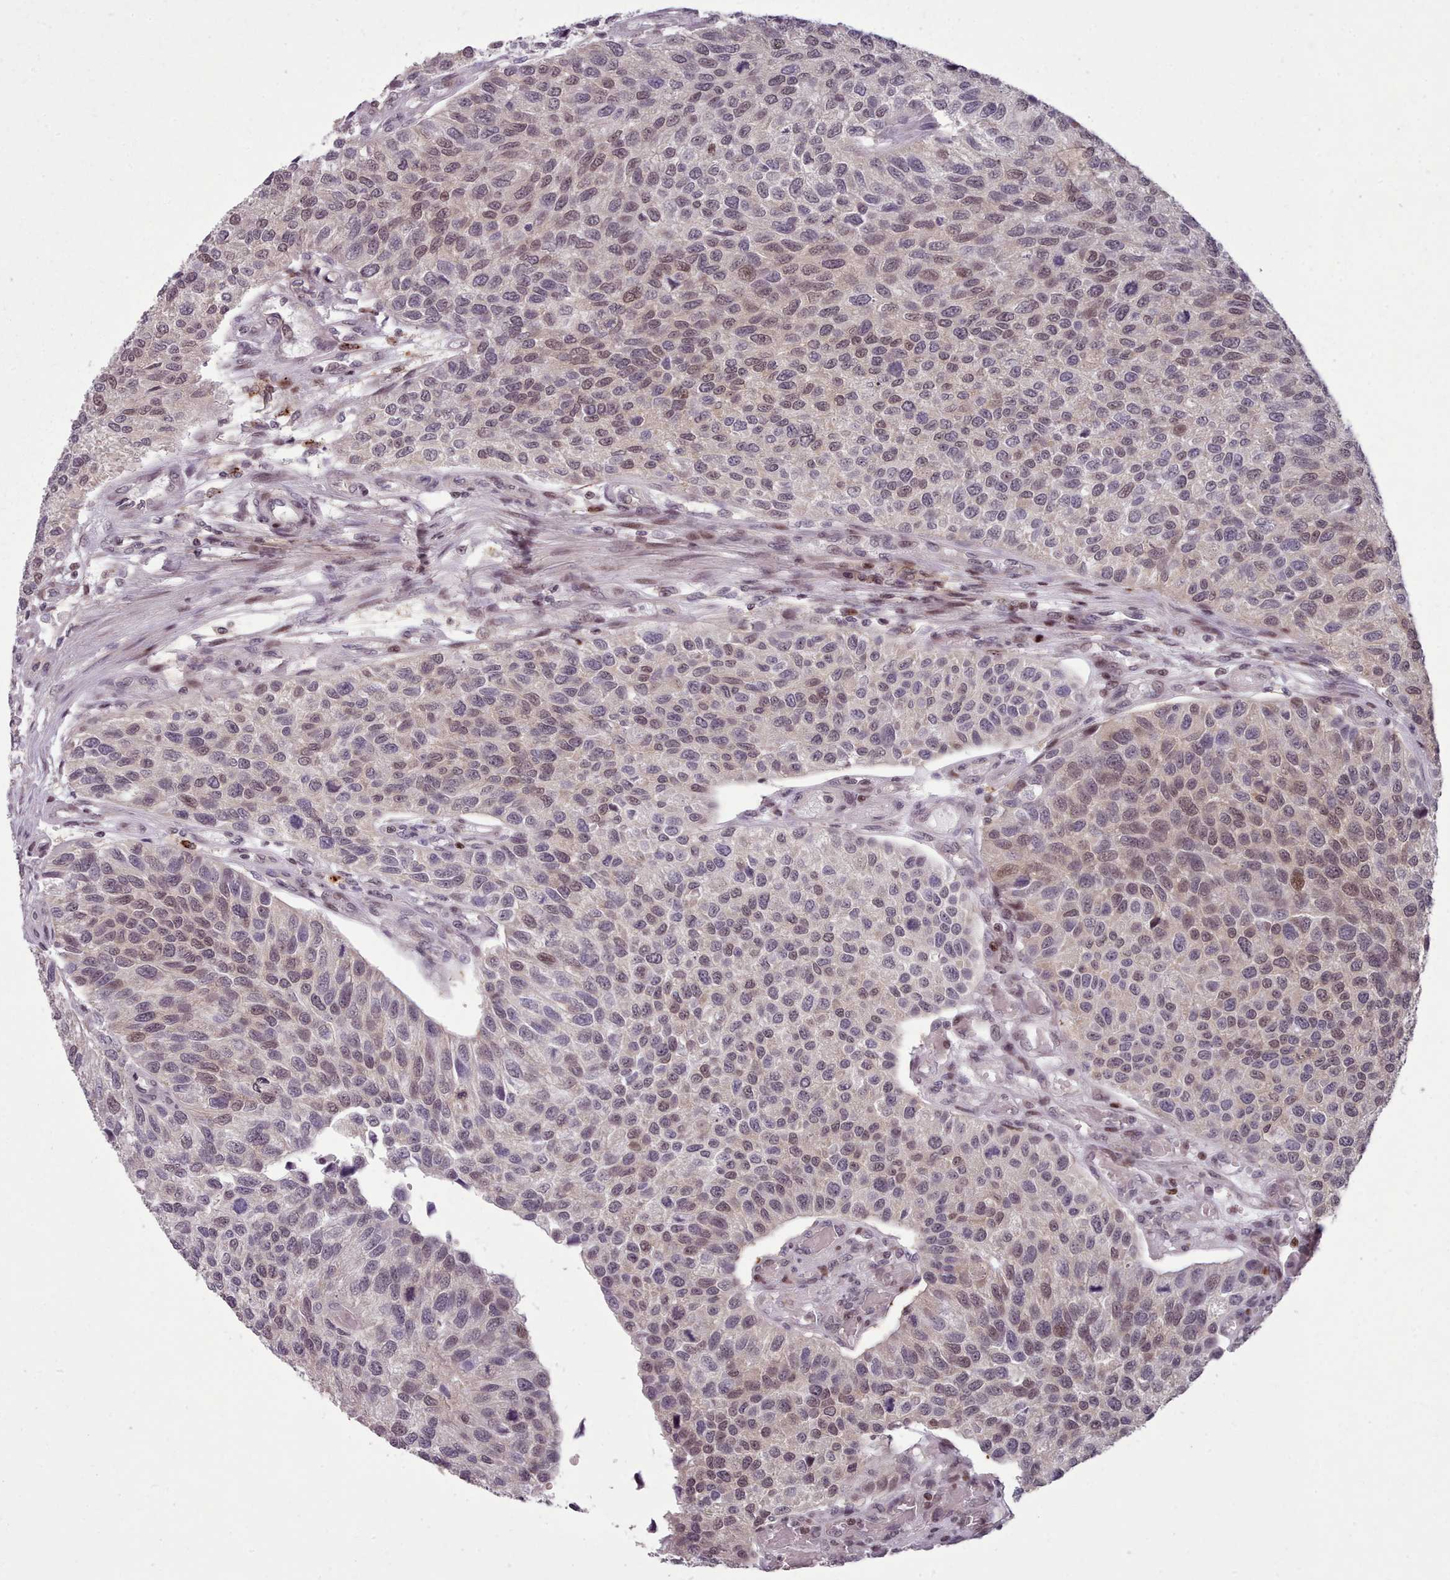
{"staining": {"intensity": "weak", "quantity": ">75%", "location": "nuclear"}, "tissue": "urothelial cancer", "cell_type": "Tumor cells", "image_type": "cancer", "snomed": [{"axis": "morphology", "description": "Urothelial carcinoma, NOS"}, {"axis": "topography", "description": "Urinary bladder"}], "caption": "This is an image of immunohistochemistry (IHC) staining of urothelial cancer, which shows weak positivity in the nuclear of tumor cells.", "gene": "ENSA", "patient": {"sex": "male", "age": 55}}